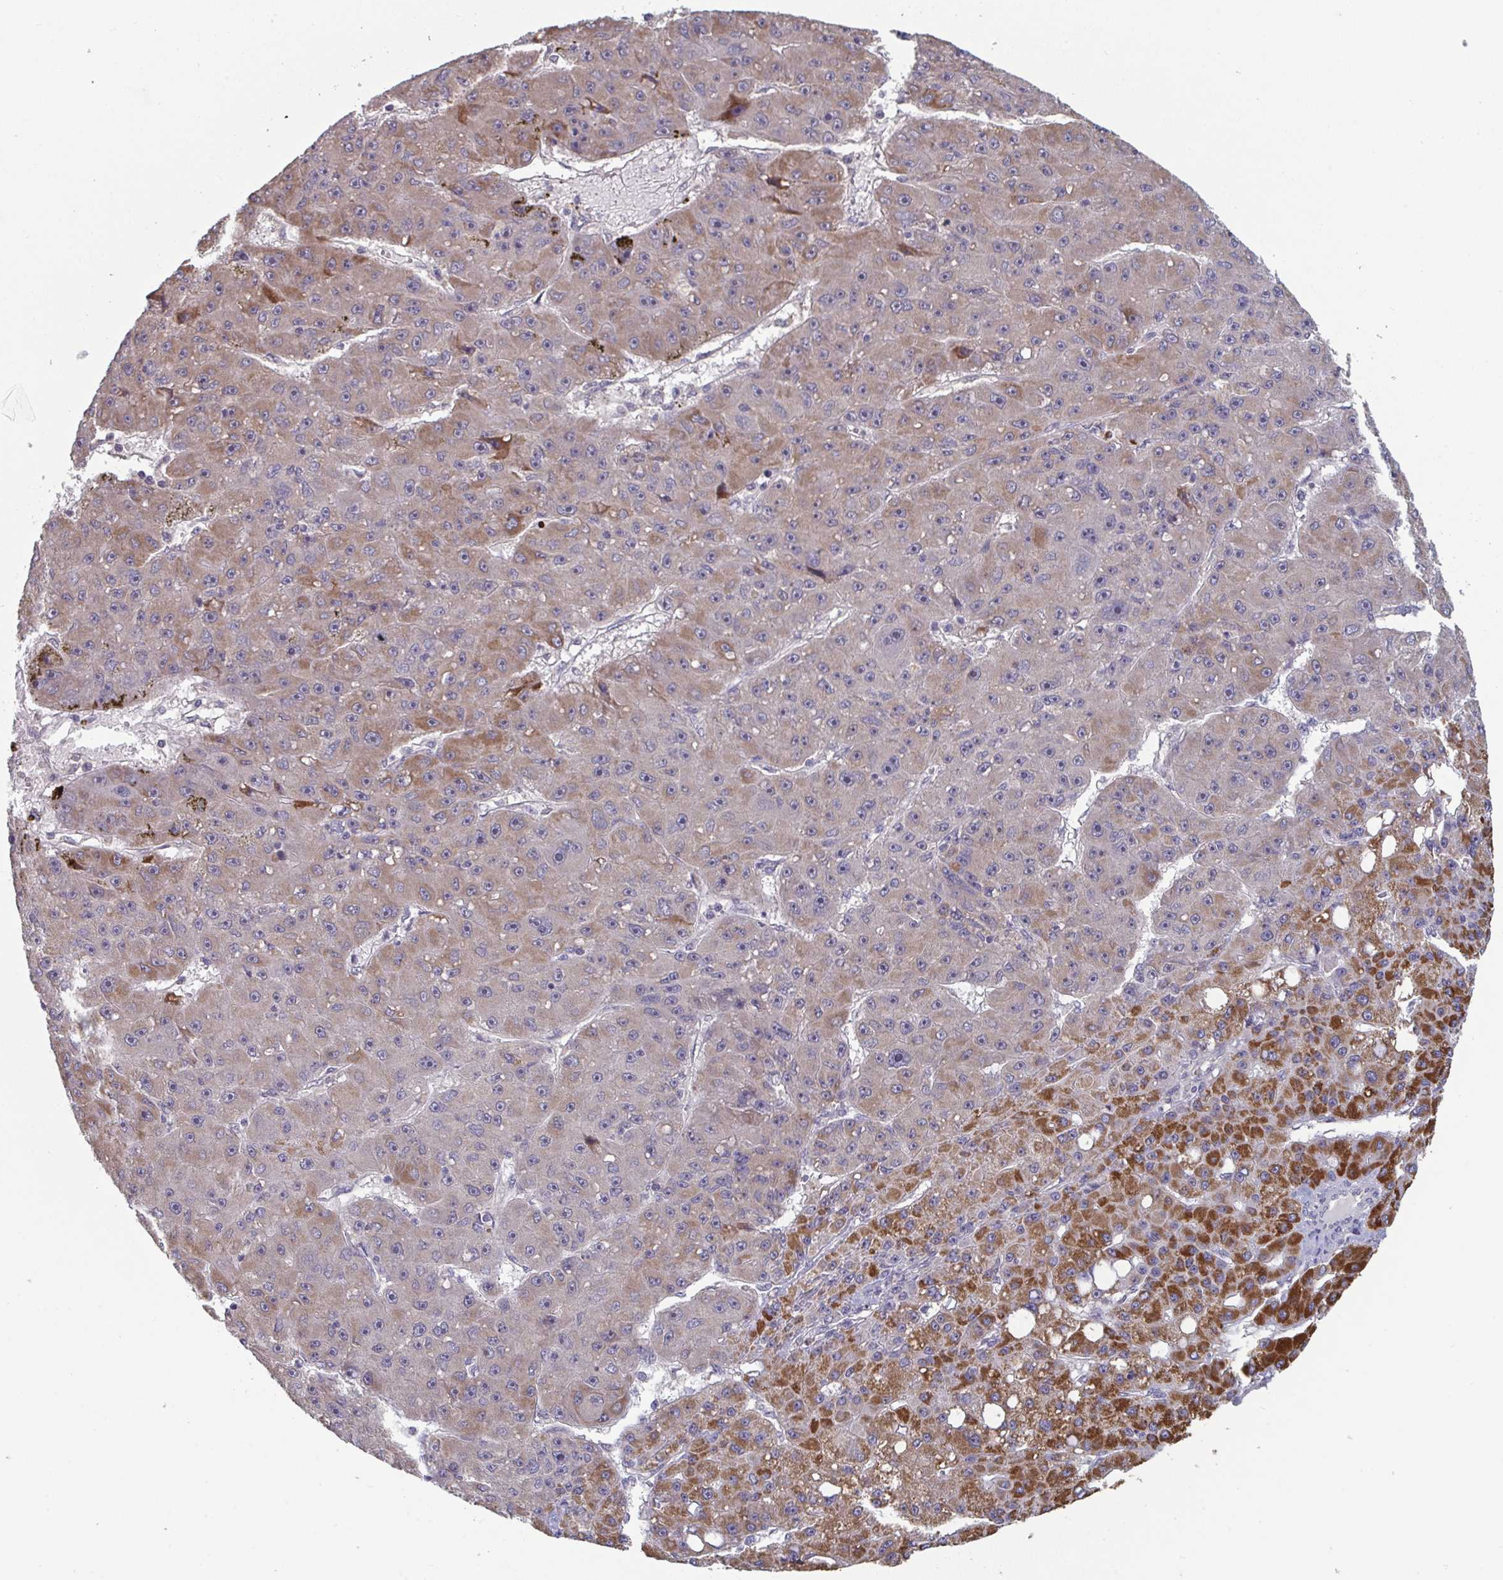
{"staining": {"intensity": "strong", "quantity": "<25%", "location": "cytoplasmic/membranous"}, "tissue": "liver cancer", "cell_type": "Tumor cells", "image_type": "cancer", "snomed": [{"axis": "morphology", "description": "Carcinoma, Hepatocellular, NOS"}, {"axis": "topography", "description": "Liver"}], "caption": "IHC histopathology image of neoplastic tissue: human liver hepatocellular carcinoma stained using IHC demonstrates medium levels of strong protein expression localized specifically in the cytoplasmic/membranous of tumor cells, appearing as a cytoplasmic/membranous brown color.", "gene": "LIX1", "patient": {"sex": "male", "age": 67}}